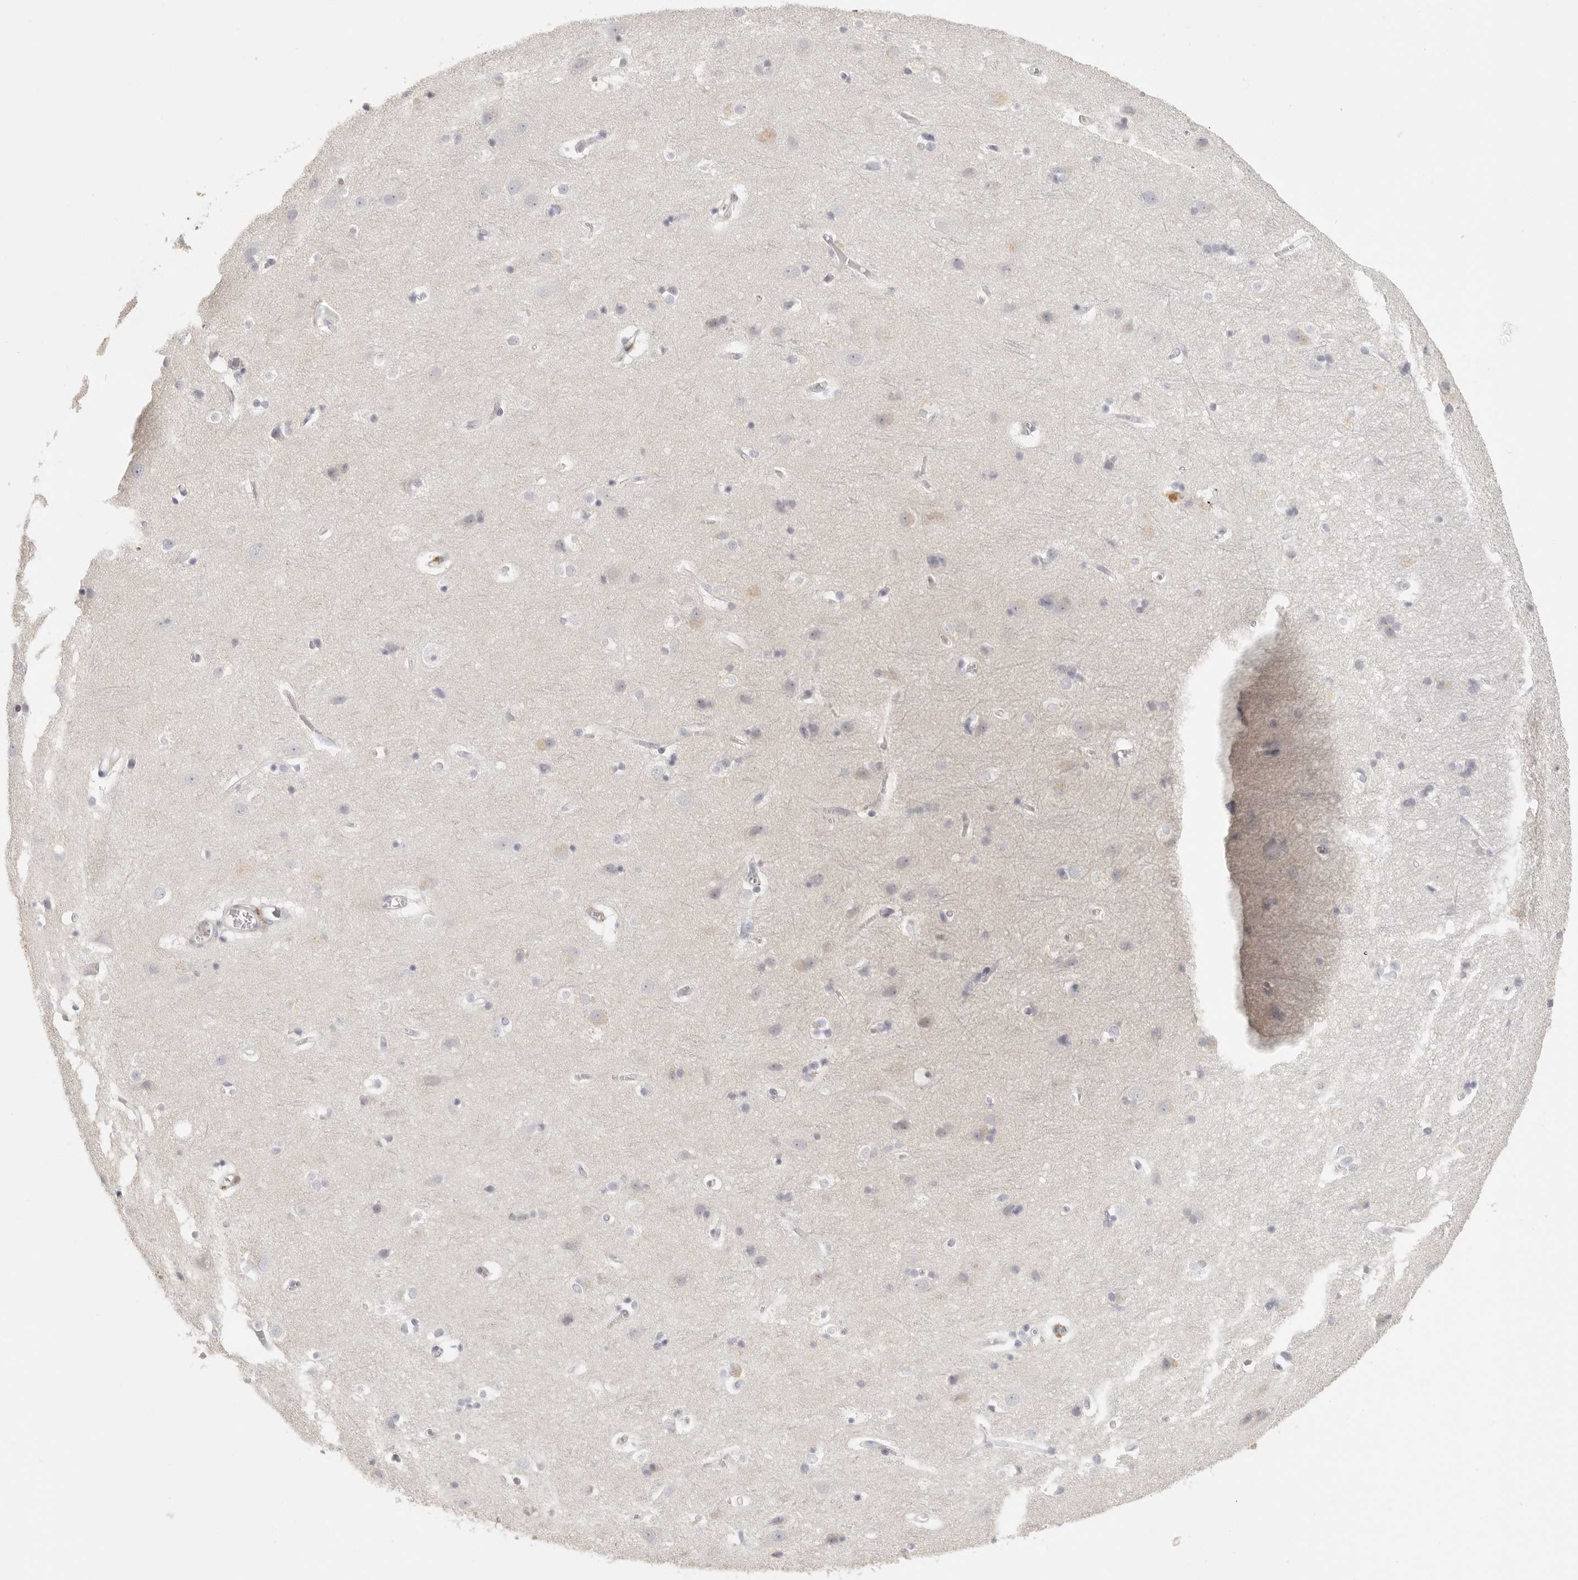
{"staining": {"intensity": "weak", "quantity": "<25%", "location": "cytoplasmic/membranous"}, "tissue": "cerebral cortex", "cell_type": "Endothelial cells", "image_type": "normal", "snomed": [{"axis": "morphology", "description": "Normal tissue, NOS"}, {"axis": "topography", "description": "Cerebral cortex"}], "caption": "DAB immunohistochemical staining of benign cerebral cortex demonstrates no significant positivity in endothelial cells.", "gene": "RXFP1", "patient": {"sex": "male", "age": 54}}